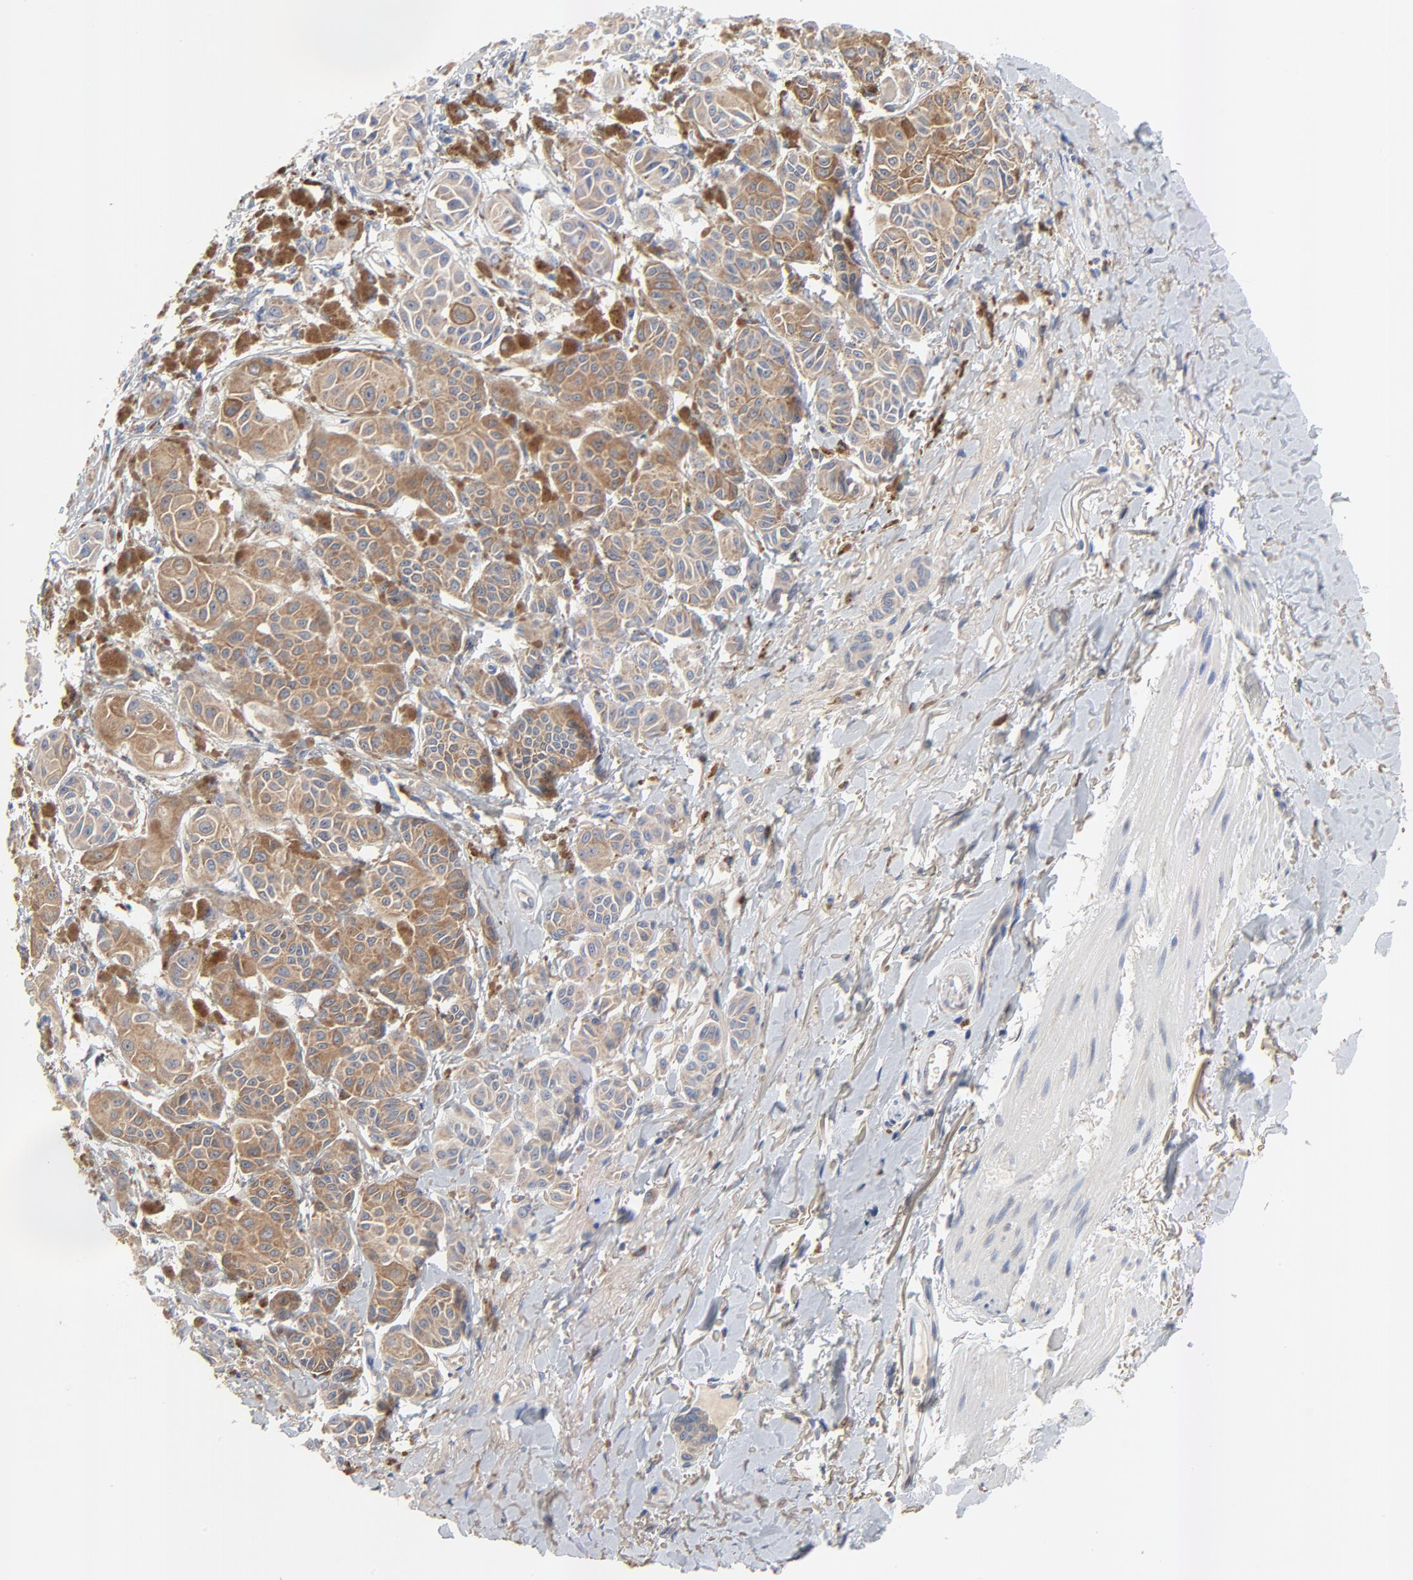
{"staining": {"intensity": "strong", "quantity": ">75%", "location": "cytoplasmic/membranous"}, "tissue": "melanoma", "cell_type": "Tumor cells", "image_type": "cancer", "snomed": [{"axis": "morphology", "description": "Malignant melanoma, NOS"}, {"axis": "topography", "description": "Skin"}], "caption": "DAB immunohistochemical staining of melanoma shows strong cytoplasmic/membranous protein expression in approximately >75% of tumor cells. (IHC, brightfield microscopy, high magnification).", "gene": "VAV2", "patient": {"sex": "male", "age": 76}}